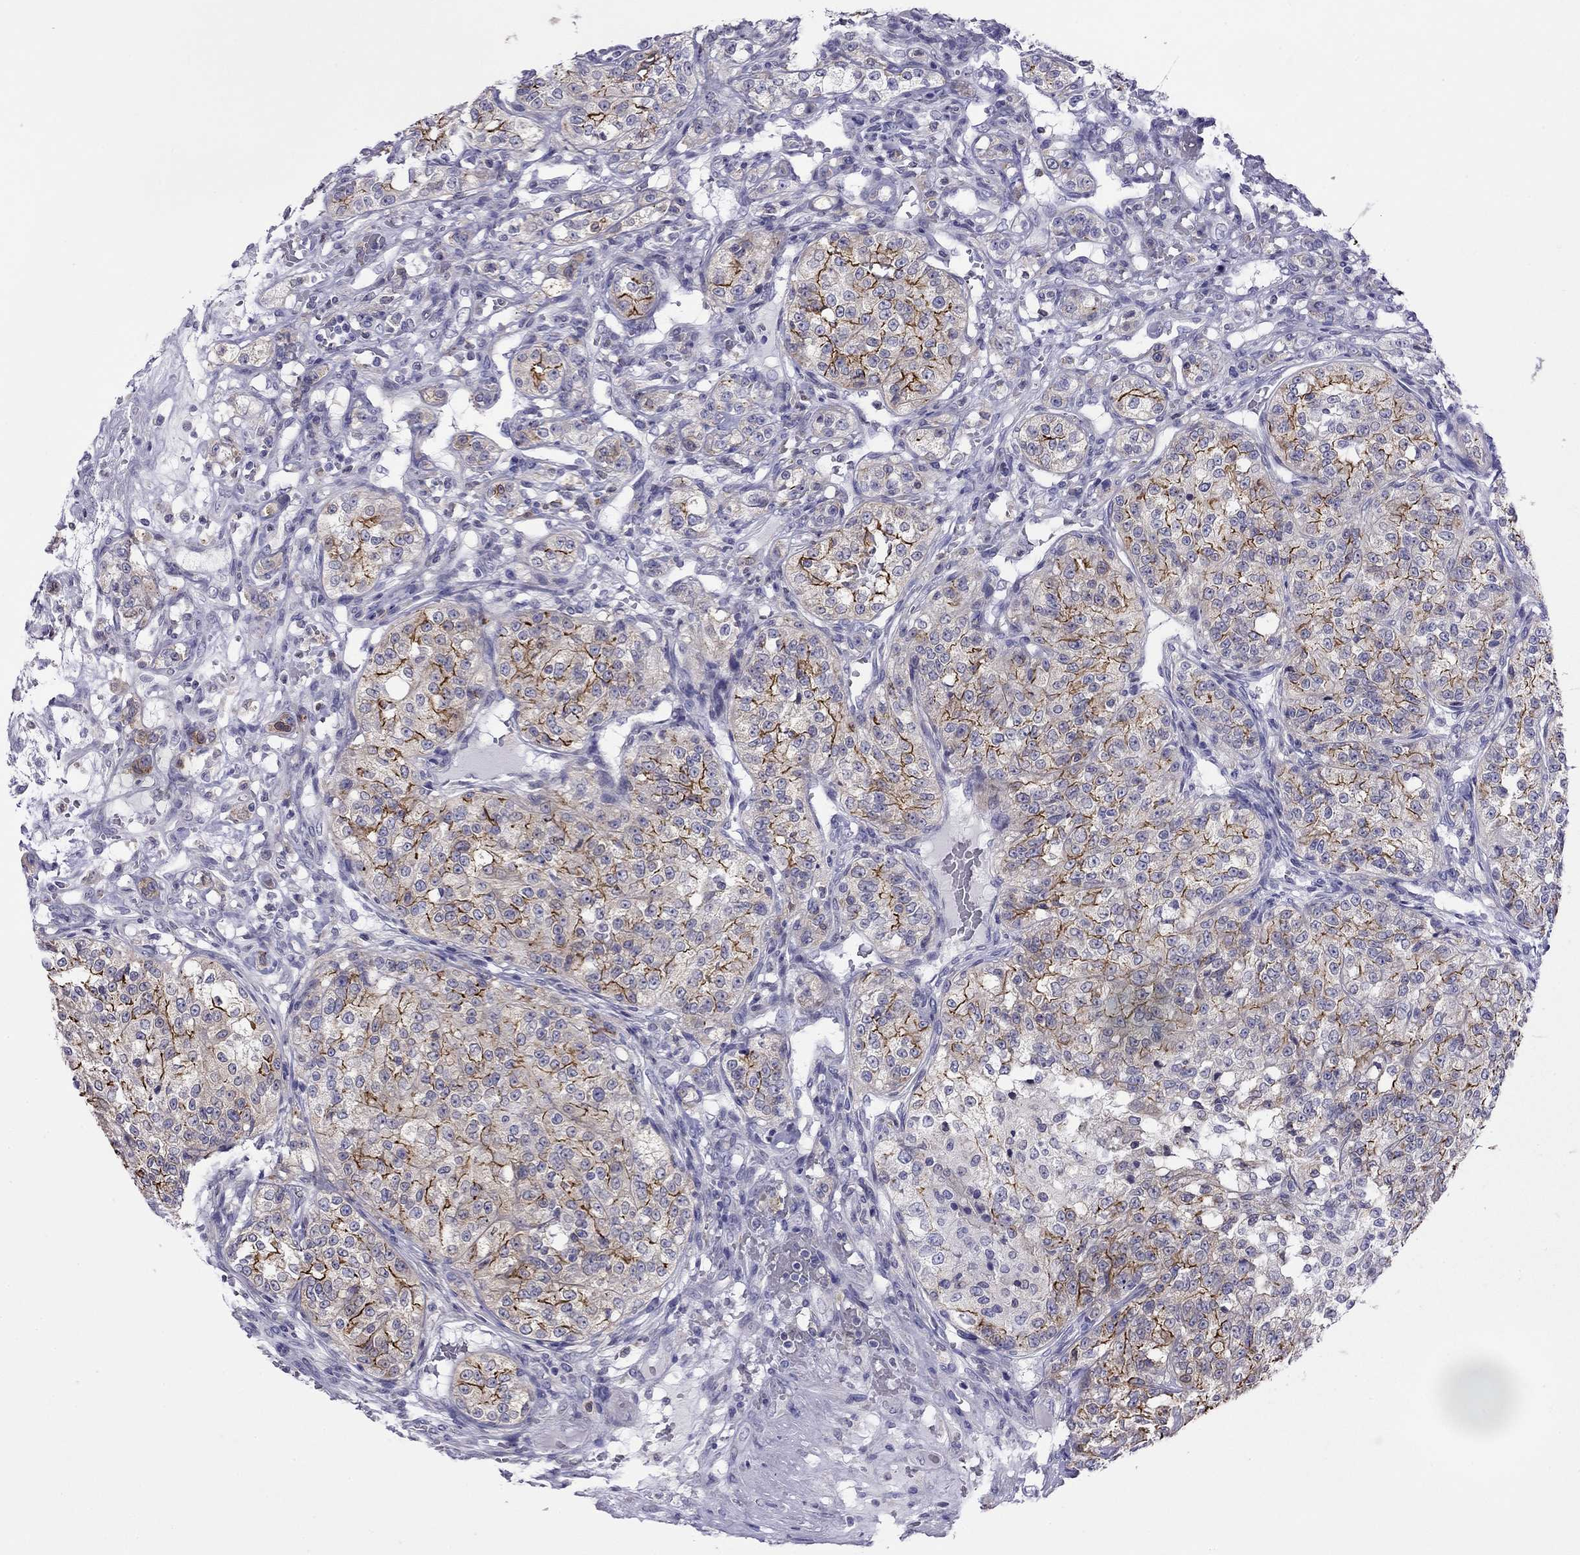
{"staining": {"intensity": "strong", "quantity": "25%-75%", "location": "cytoplasmic/membranous"}, "tissue": "renal cancer", "cell_type": "Tumor cells", "image_type": "cancer", "snomed": [{"axis": "morphology", "description": "Adenocarcinoma, NOS"}, {"axis": "topography", "description": "Kidney"}], "caption": "Renal cancer (adenocarcinoma) was stained to show a protein in brown. There is high levels of strong cytoplasmic/membranous staining in about 25%-75% of tumor cells. Ihc stains the protein of interest in brown and the nuclei are stained blue.", "gene": "SLC46A2", "patient": {"sex": "female", "age": 63}}